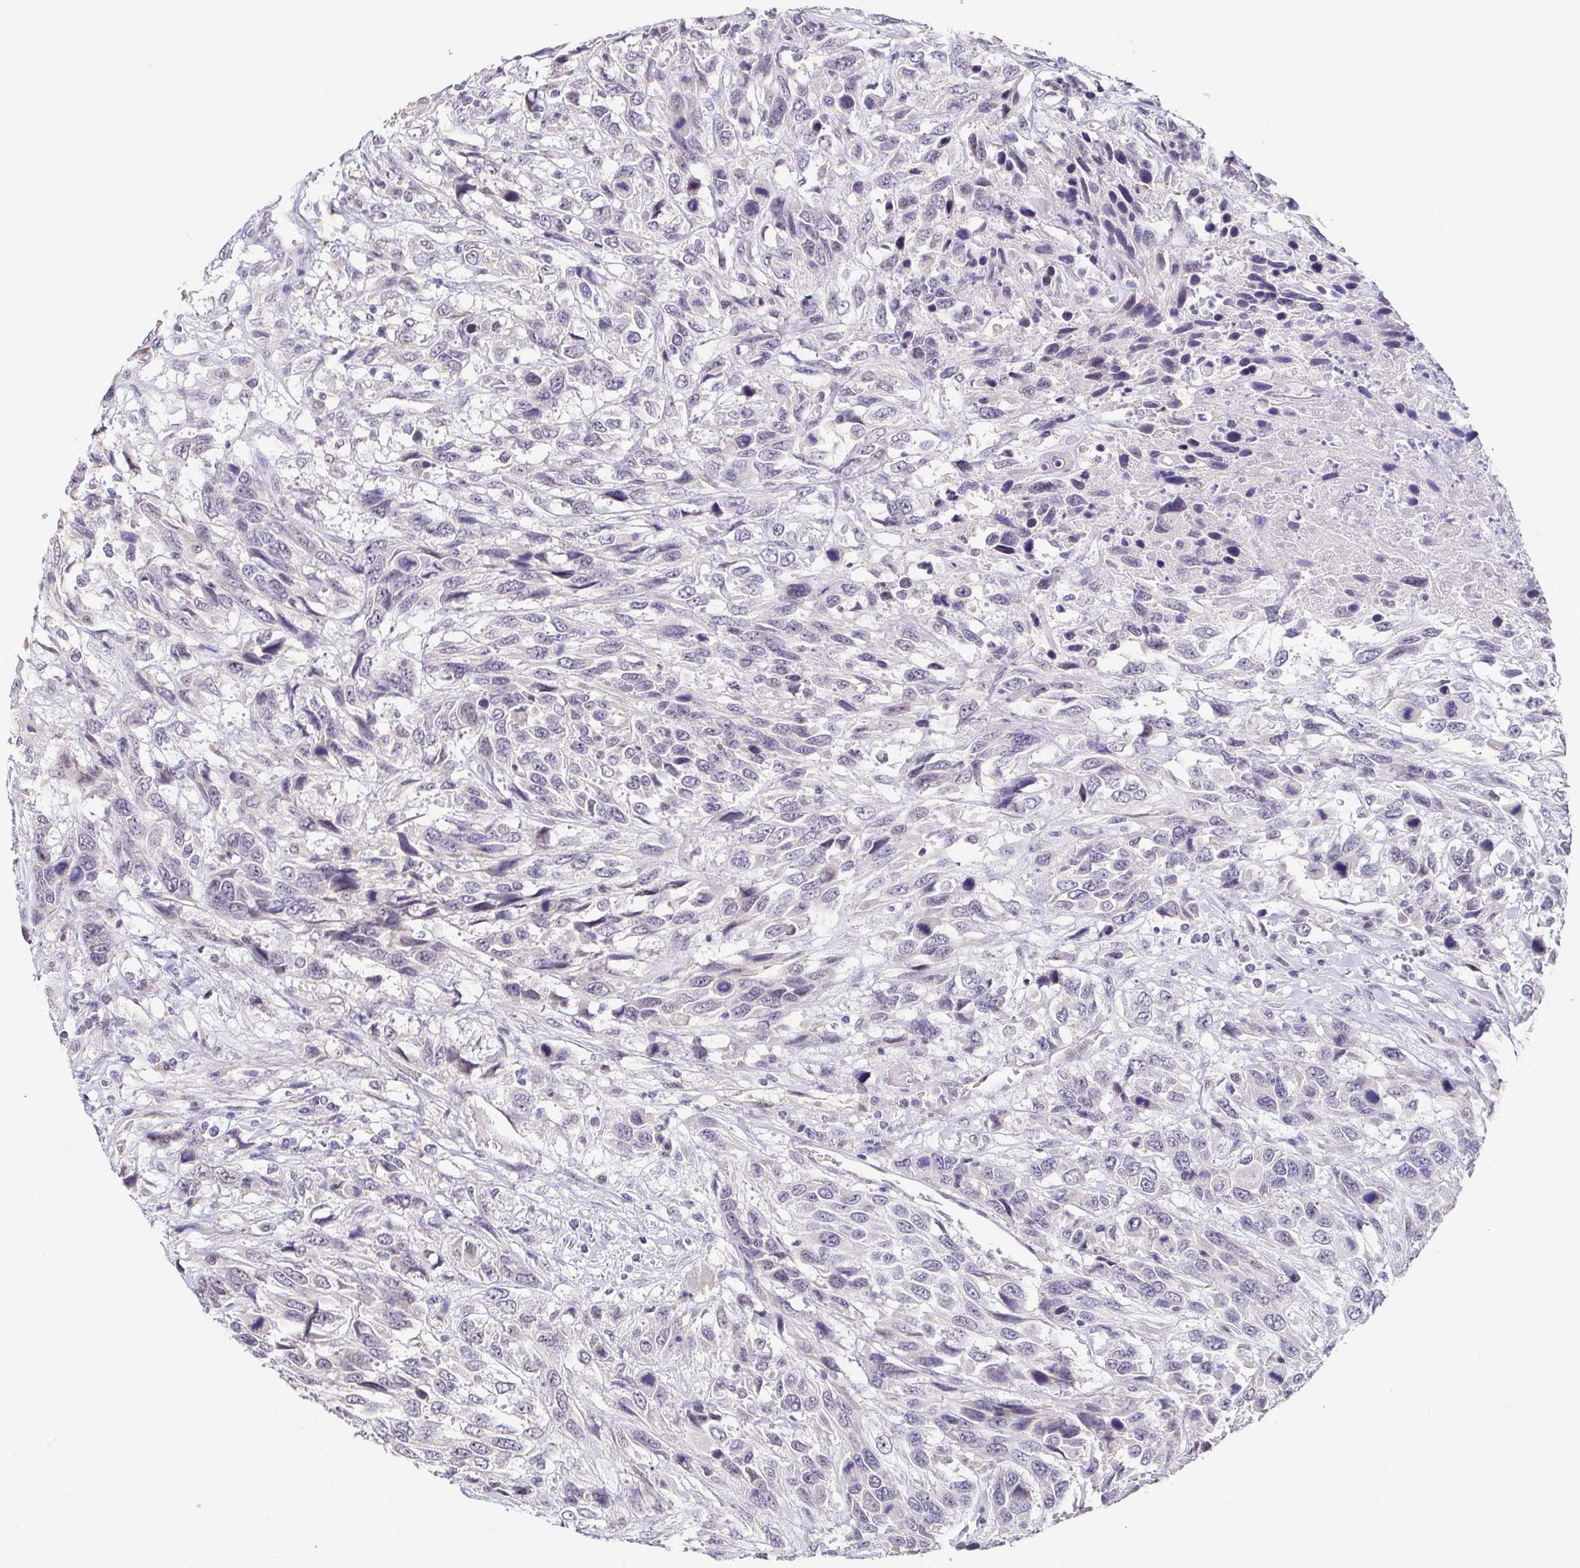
{"staining": {"intensity": "negative", "quantity": "none", "location": "none"}, "tissue": "urothelial cancer", "cell_type": "Tumor cells", "image_type": "cancer", "snomed": [{"axis": "morphology", "description": "Urothelial carcinoma, High grade"}, {"axis": "topography", "description": "Urinary bladder"}], "caption": "An immunohistochemistry photomicrograph of urothelial cancer is shown. There is no staining in tumor cells of urothelial cancer.", "gene": "NEFH", "patient": {"sex": "female", "age": 70}}